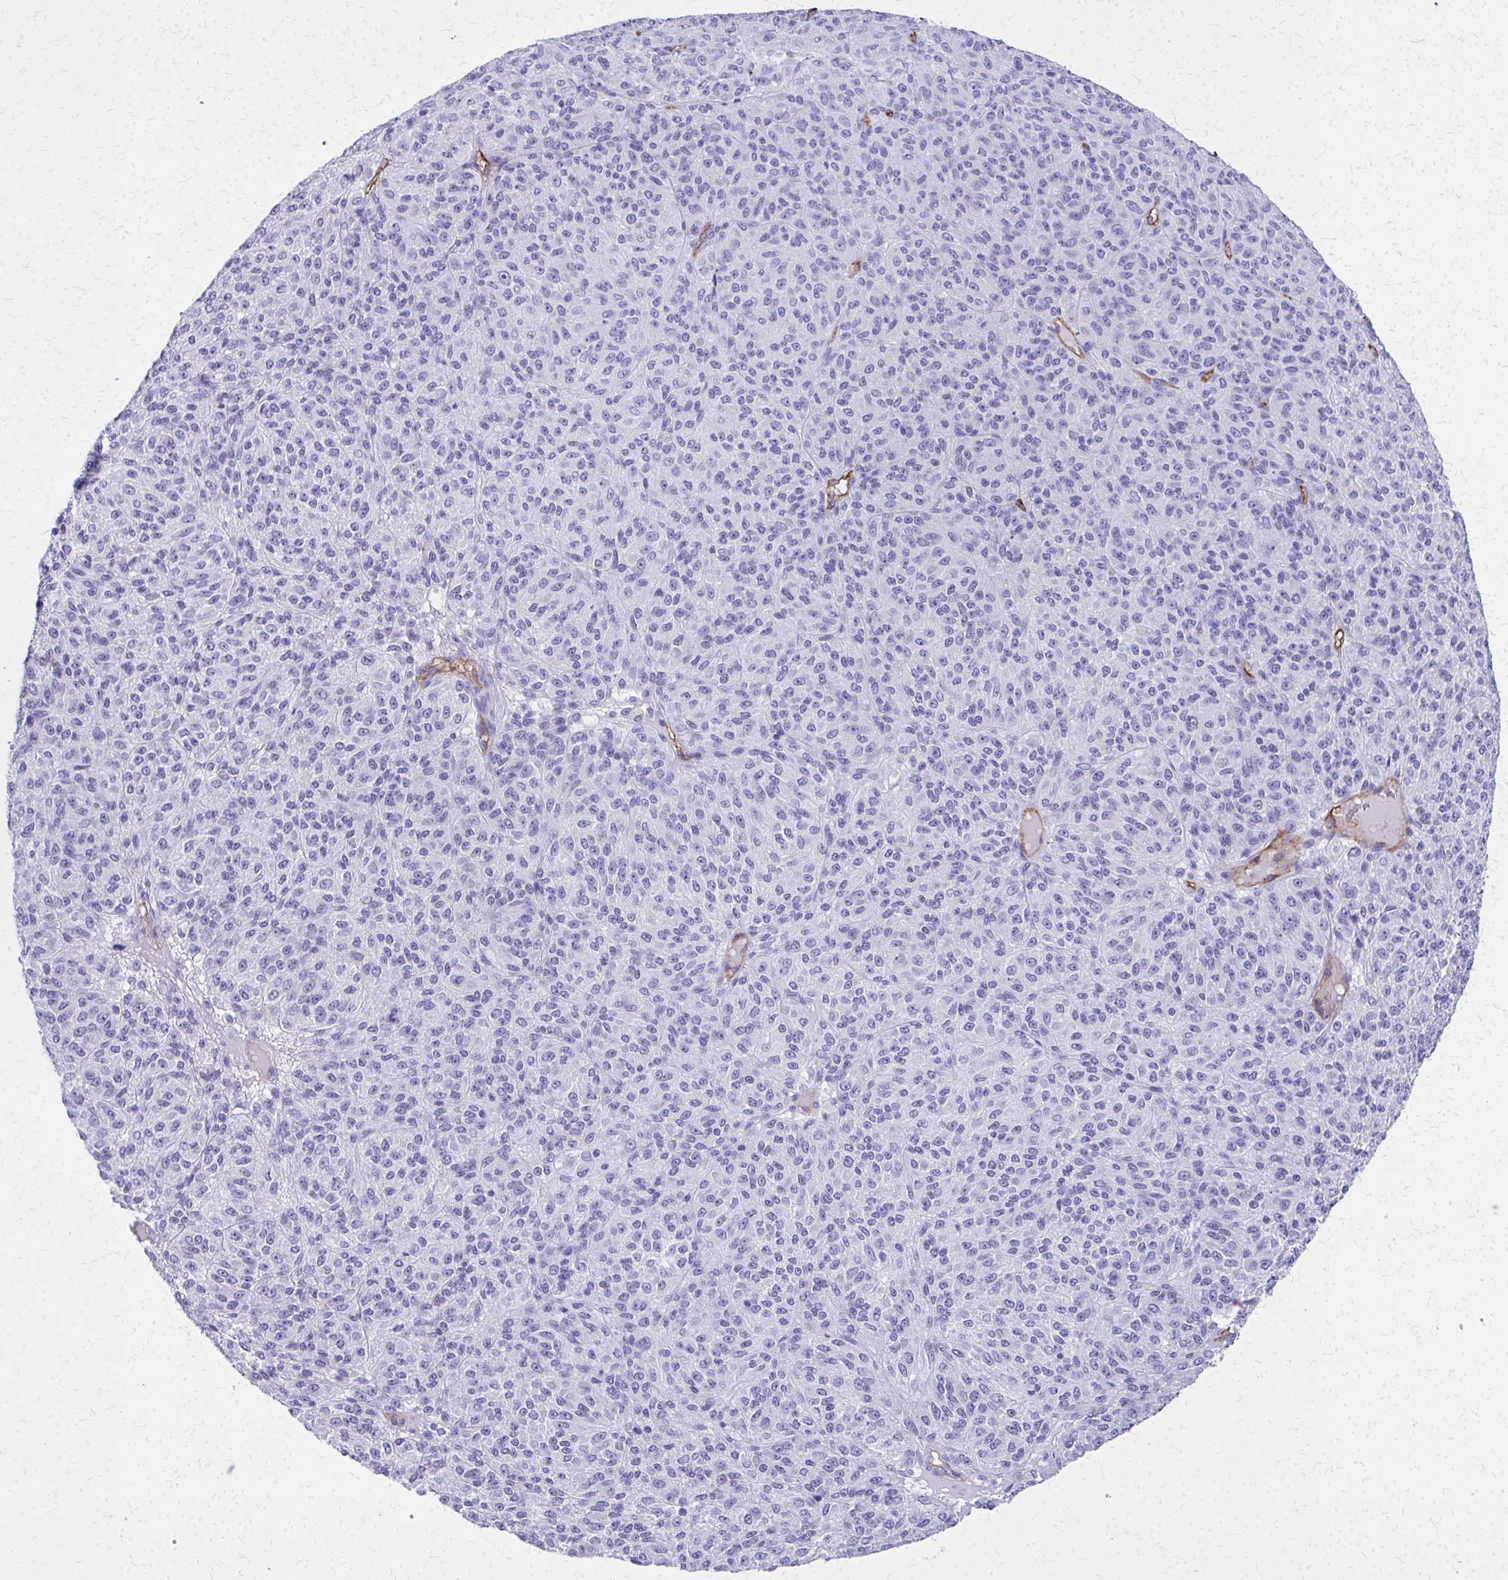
{"staining": {"intensity": "negative", "quantity": "none", "location": "none"}, "tissue": "melanoma", "cell_type": "Tumor cells", "image_type": "cancer", "snomed": [{"axis": "morphology", "description": "Malignant melanoma, Metastatic site"}, {"axis": "topography", "description": "Brain"}], "caption": "The micrograph displays no staining of tumor cells in malignant melanoma (metastatic site). The staining was performed using DAB (3,3'-diaminobenzidine) to visualize the protein expression in brown, while the nuclei were stained in blue with hematoxylin (Magnification: 20x).", "gene": "TPSG1", "patient": {"sex": "female", "age": 56}}